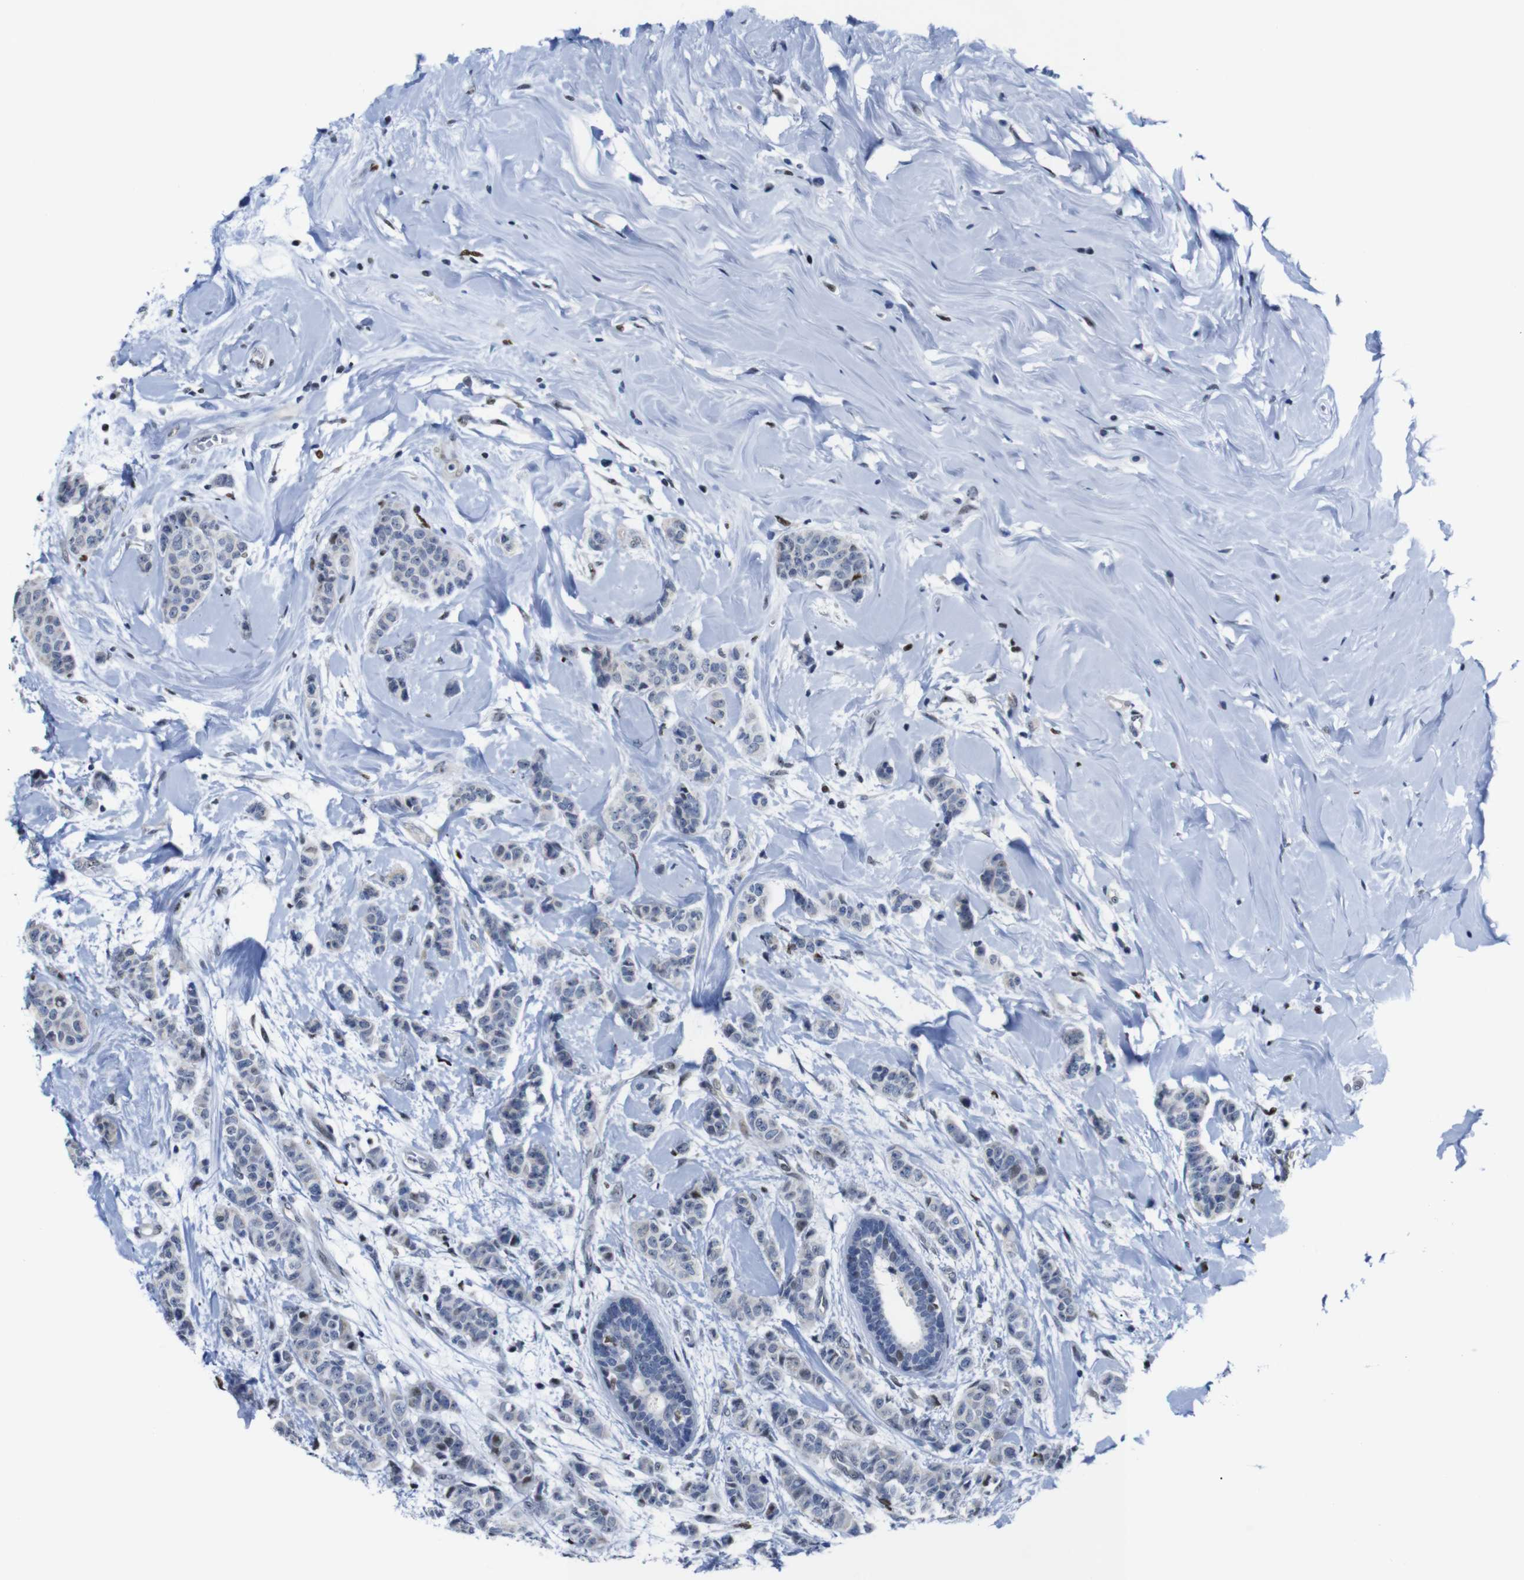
{"staining": {"intensity": "negative", "quantity": "none", "location": "none"}, "tissue": "breast cancer", "cell_type": "Tumor cells", "image_type": "cancer", "snomed": [{"axis": "morphology", "description": "Normal tissue, NOS"}, {"axis": "morphology", "description": "Duct carcinoma"}, {"axis": "topography", "description": "Breast"}], "caption": "A histopathology image of human breast invasive ductal carcinoma is negative for staining in tumor cells.", "gene": "GATA6", "patient": {"sex": "female", "age": 40}}